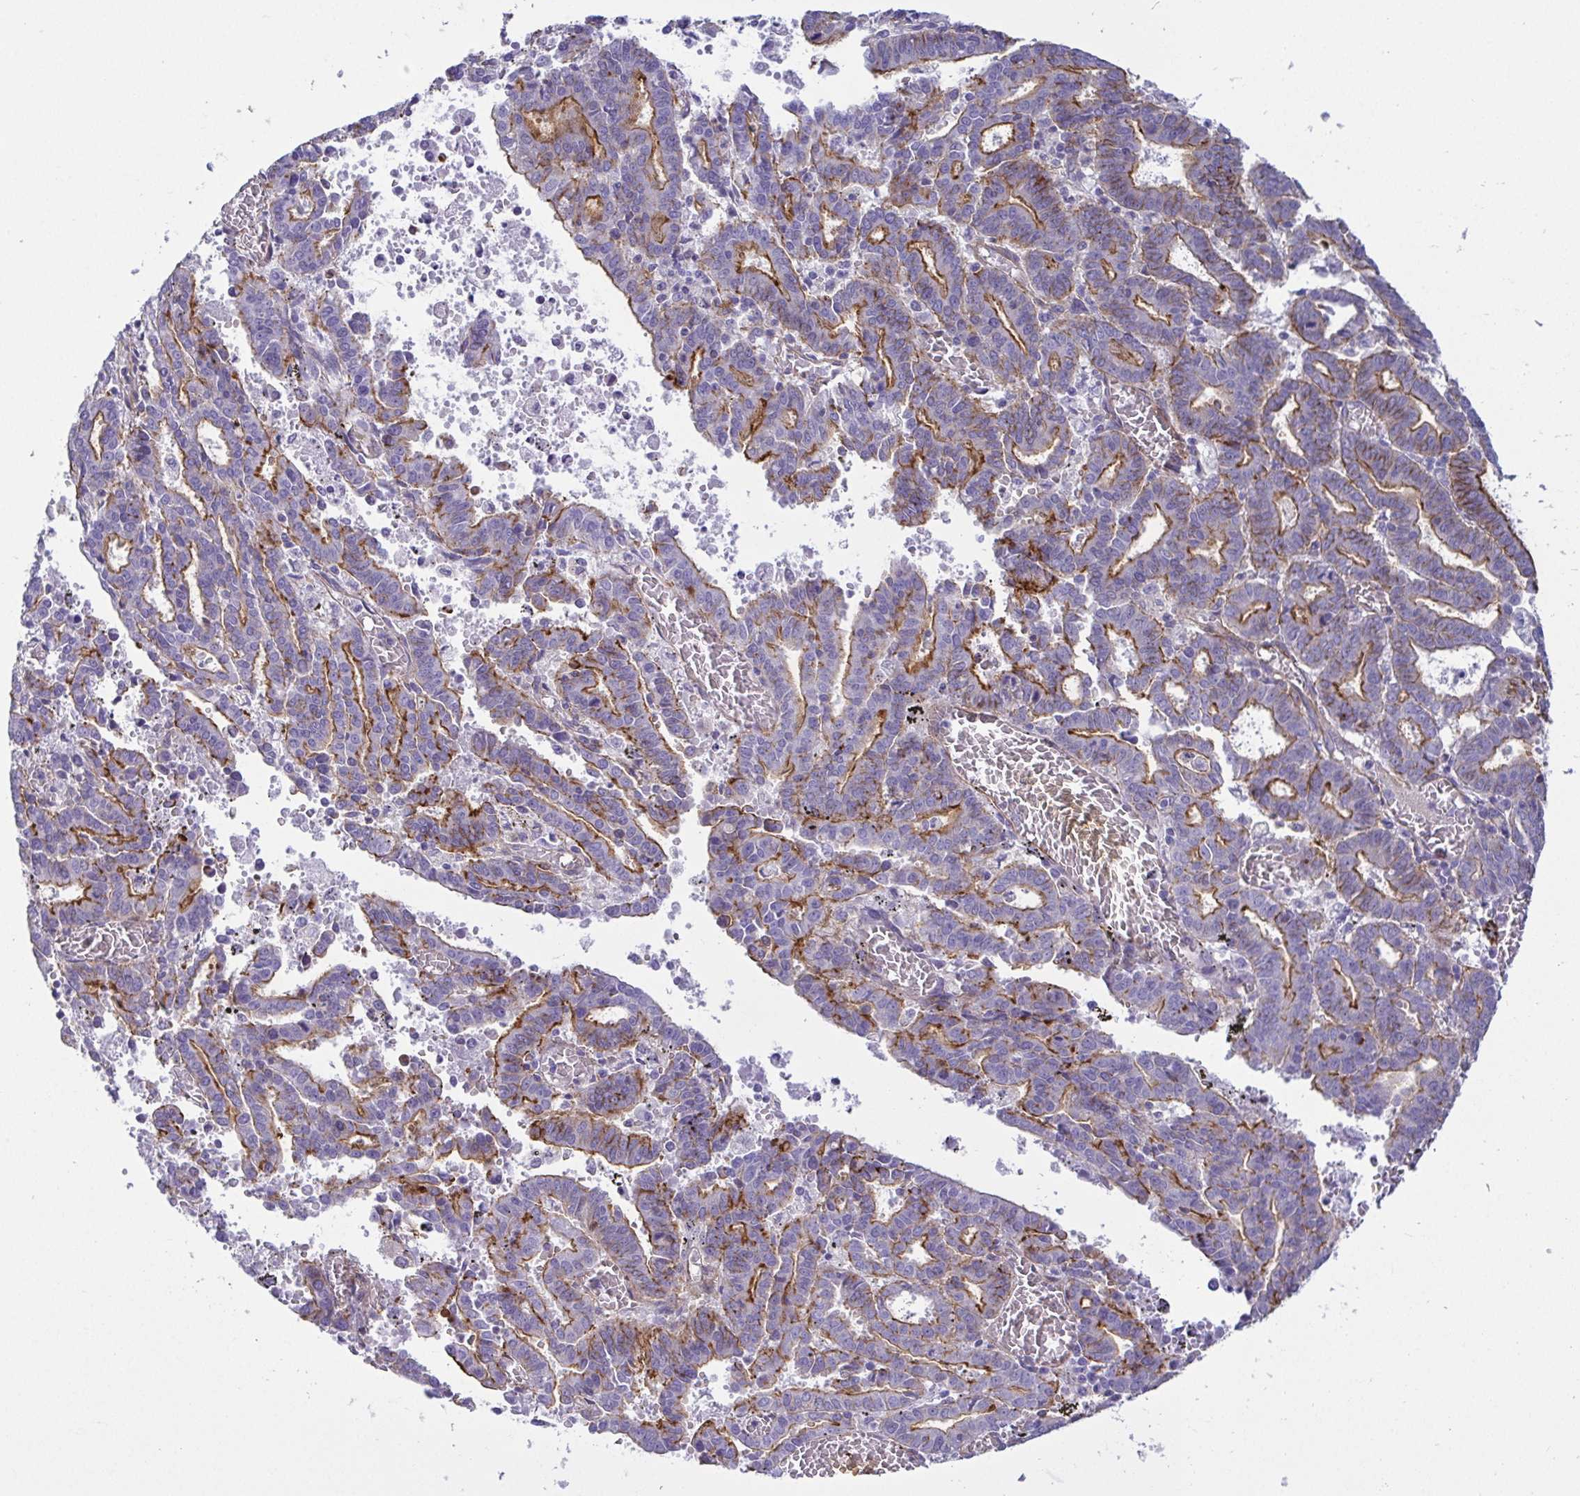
{"staining": {"intensity": "moderate", "quantity": "25%-75%", "location": "cytoplasmic/membranous"}, "tissue": "endometrial cancer", "cell_type": "Tumor cells", "image_type": "cancer", "snomed": [{"axis": "morphology", "description": "Adenocarcinoma, NOS"}, {"axis": "topography", "description": "Uterus"}], "caption": "Moderate cytoplasmic/membranous positivity for a protein is appreciated in approximately 25%-75% of tumor cells of endometrial cancer (adenocarcinoma) using IHC.", "gene": "LIMA1", "patient": {"sex": "female", "age": 83}}